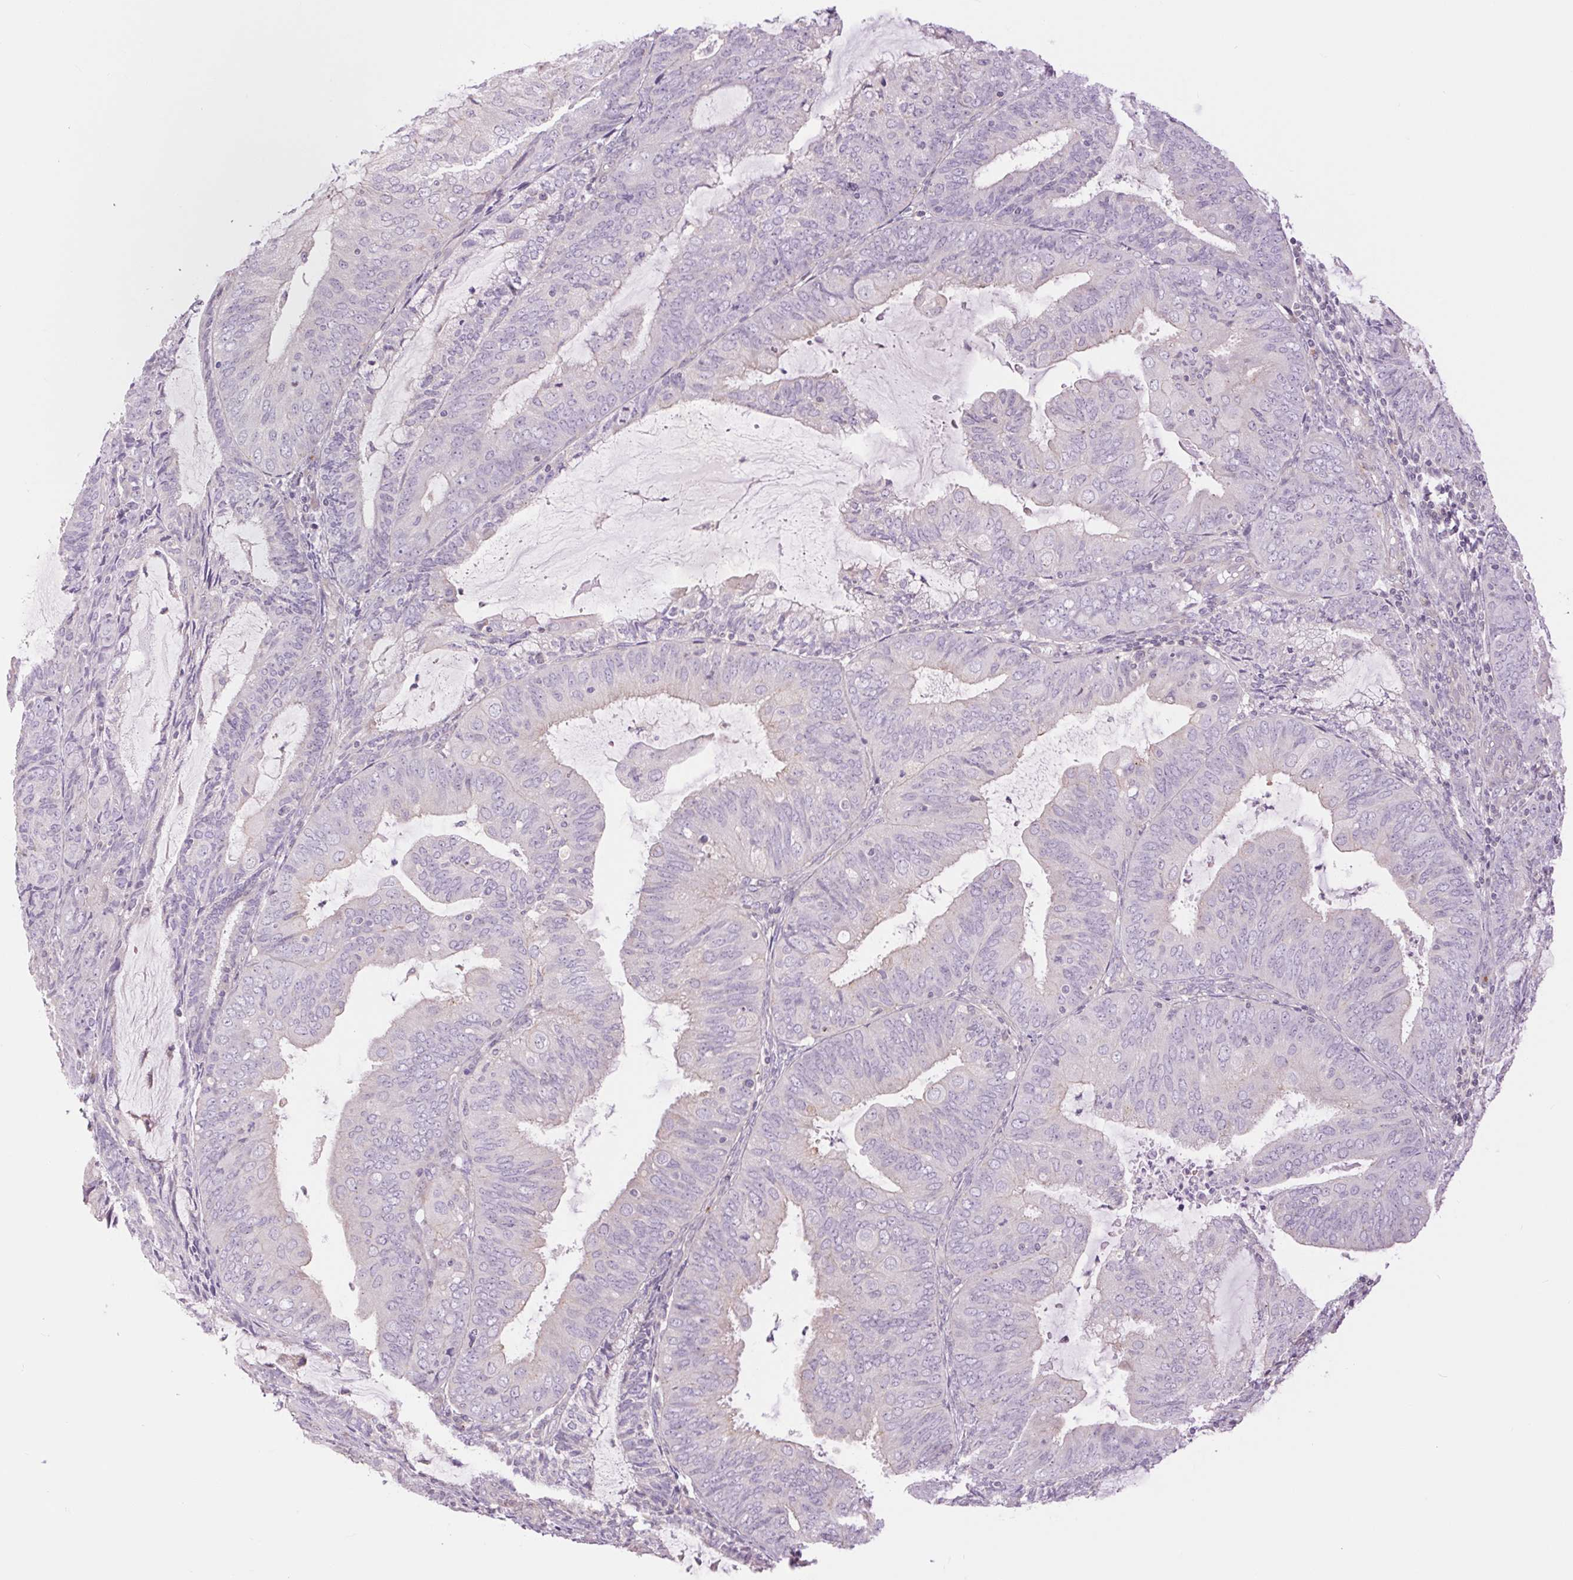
{"staining": {"intensity": "negative", "quantity": "none", "location": "none"}, "tissue": "endometrial cancer", "cell_type": "Tumor cells", "image_type": "cancer", "snomed": [{"axis": "morphology", "description": "Adenocarcinoma, NOS"}, {"axis": "topography", "description": "Endometrium"}], "caption": "Tumor cells show no significant expression in adenocarcinoma (endometrial).", "gene": "CTNNA3", "patient": {"sex": "female", "age": 81}}